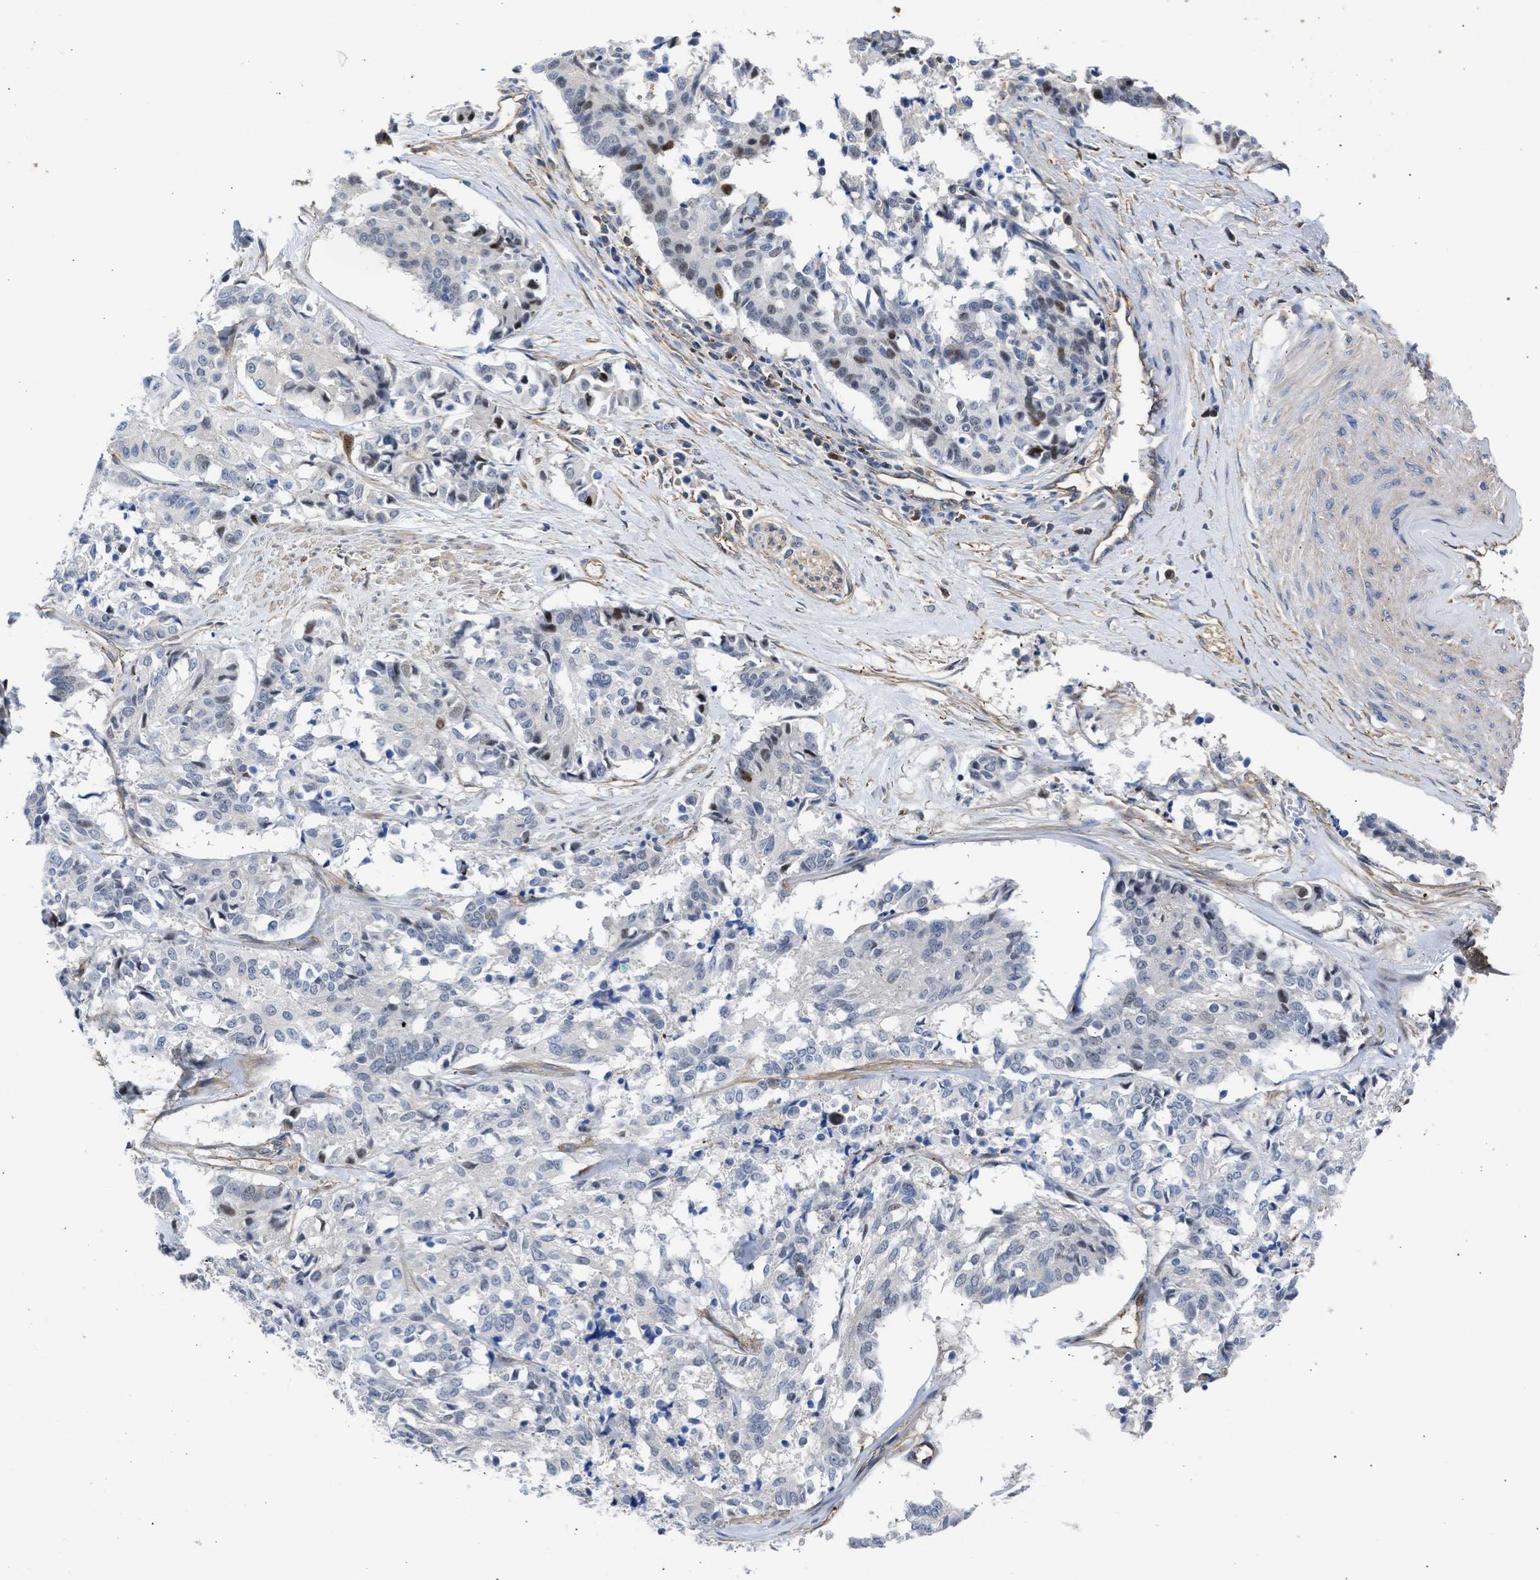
{"staining": {"intensity": "moderate", "quantity": "<25%", "location": "nuclear"}, "tissue": "cervical cancer", "cell_type": "Tumor cells", "image_type": "cancer", "snomed": [{"axis": "morphology", "description": "Squamous cell carcinoma, NOS"}, {"axis": "topography", "description": "Cervix"}], "caption": "Immunohistochemical staining of cervical squamous cell carcinoma demonstrates low levels of moderate nuclear protein expression in about <25% of tumor cells.", "gene": "MAS1L", "patient": {"sex": "female", "age": 35}}